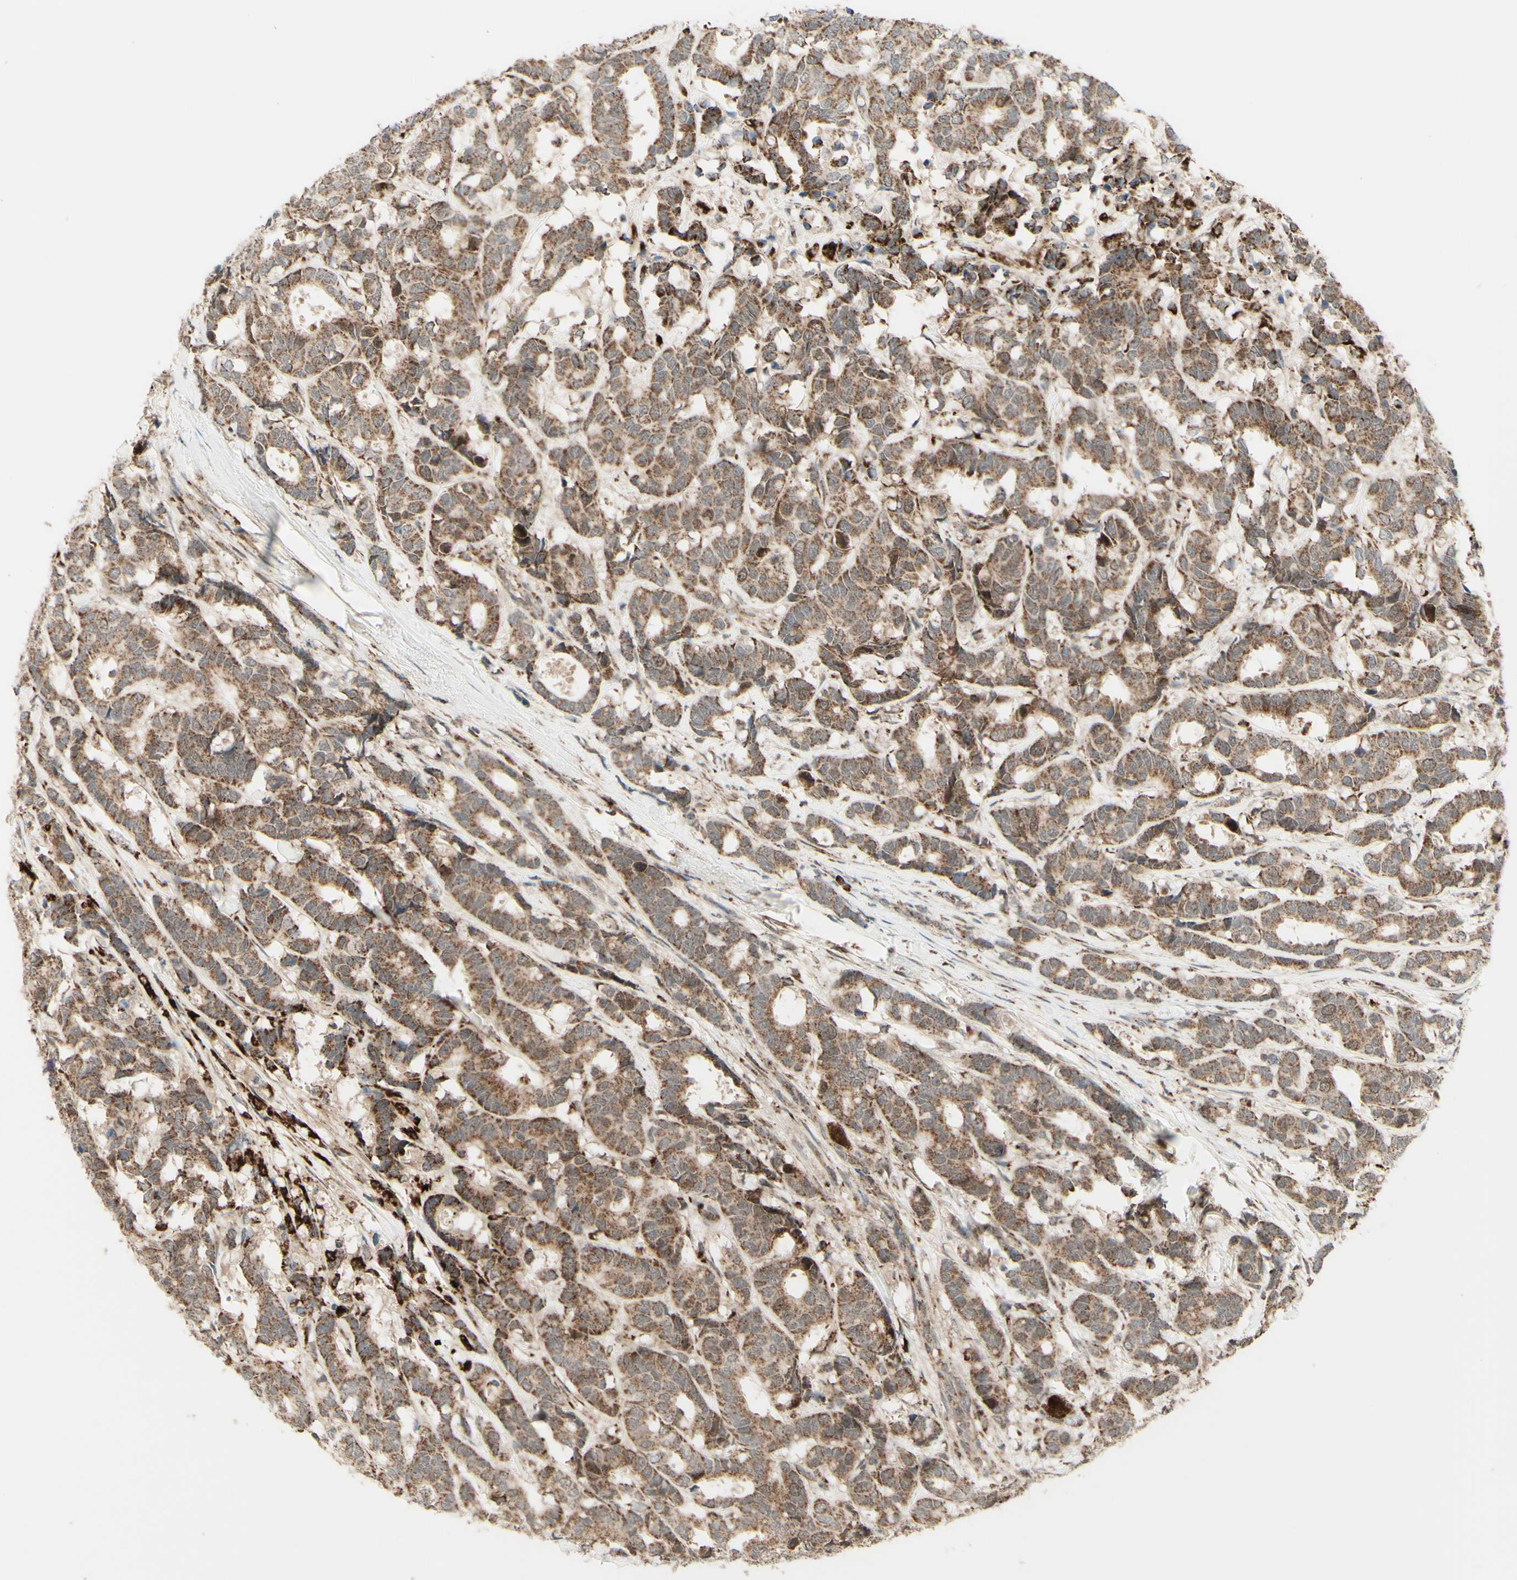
{"staining": {"intensity": "moderate", "quantity": ">75%", "location": "cytoplasmic/membranous"}, "tissue": "breast cancer", "cell_type": "Tumor cells", "image_type": "cancer", "snomed": [{"axis": "morphology", "description": "Duct carcinoma"}, {"axis": "topography", "description": "Breast"}], "caption": "Immunohistochemical staining of invasive ductal carcinoma (breast) displays moderate cytoplasmic/membranous protein staining in approximately >75% of tumor cells. (DAB (3,3'-diaminobenzidine) = brown stain, brightfield microscopy at high magnification).", "gene": "DHRS3", "patient": {"sex": "female", "age": 87}}